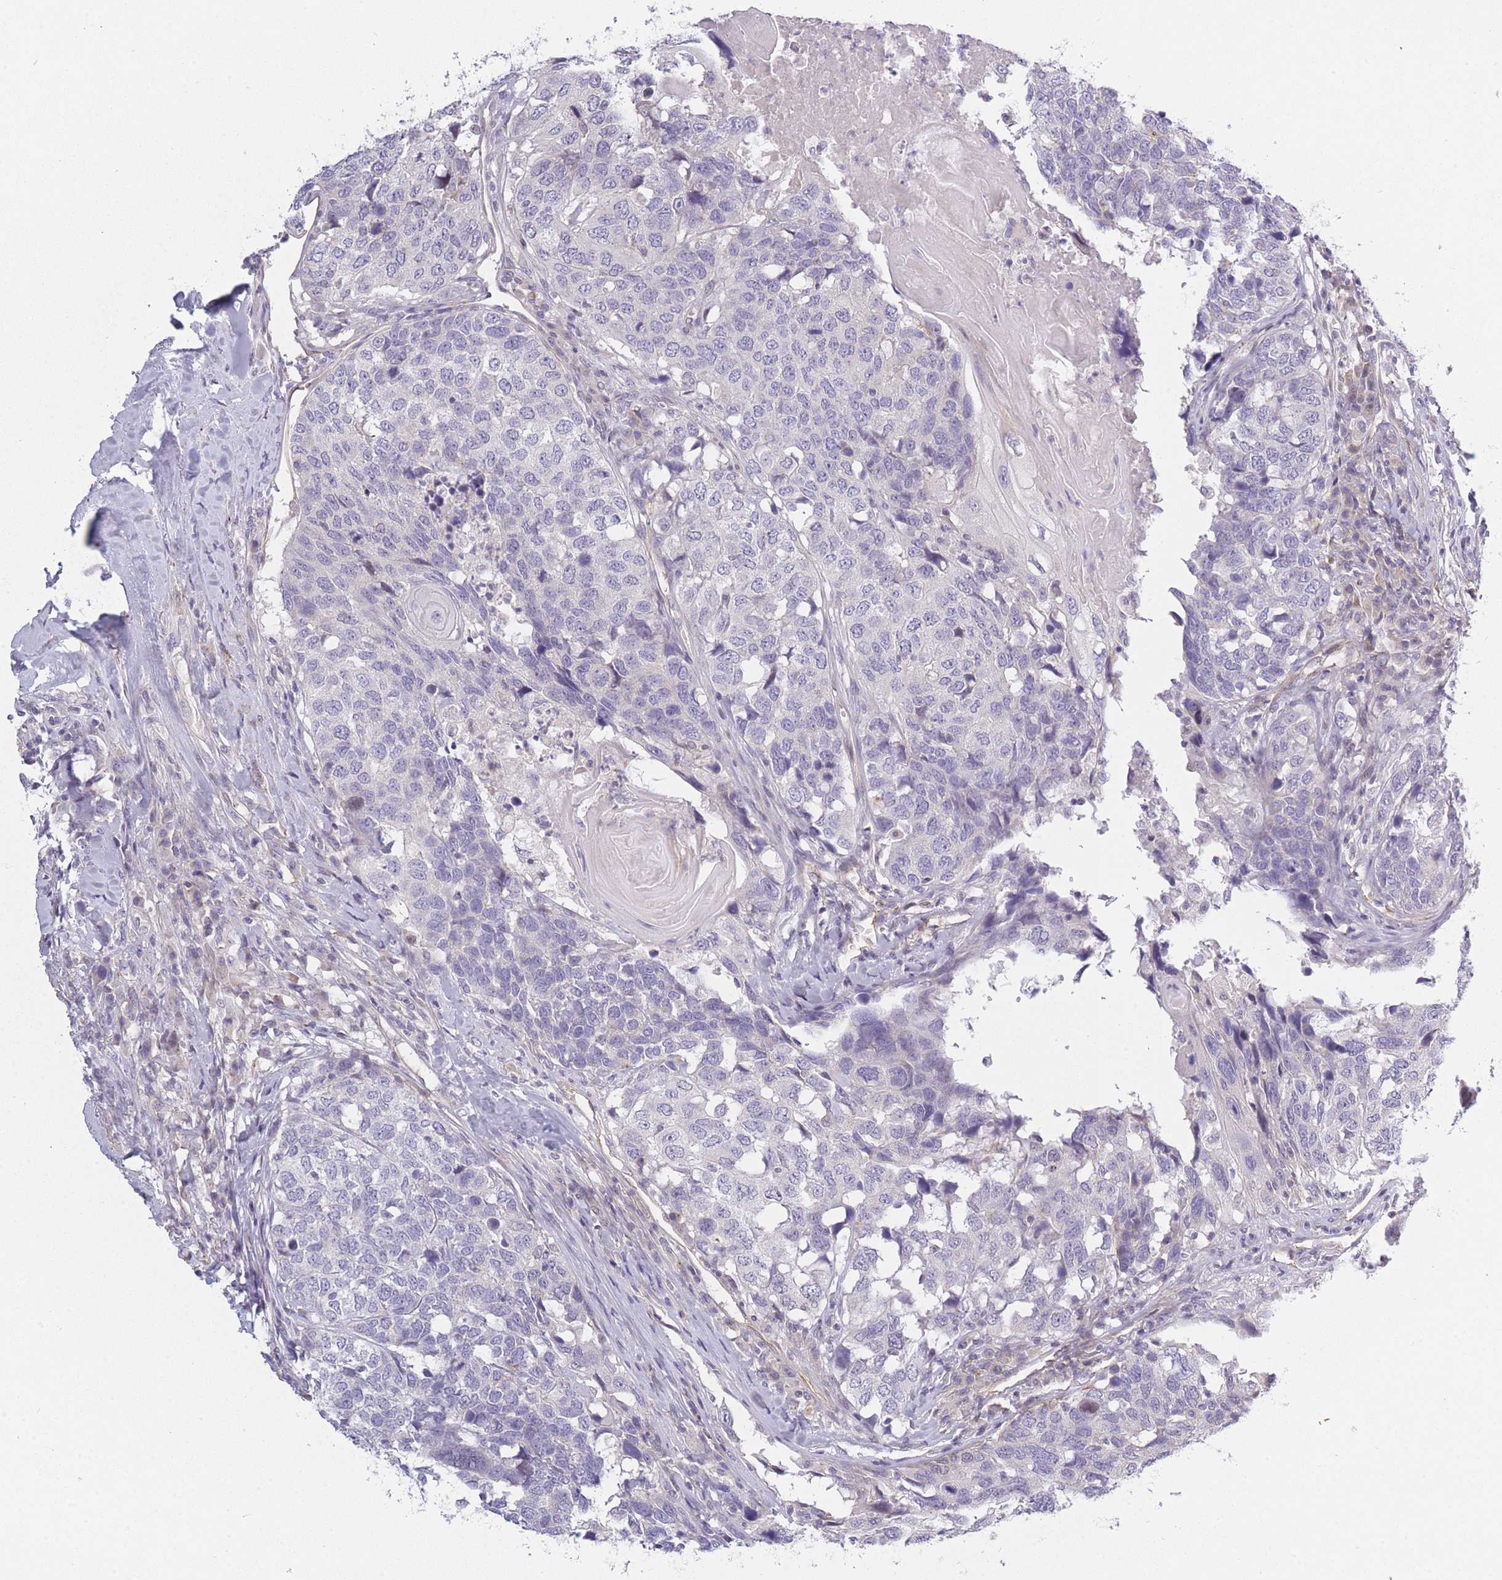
{"staining": {"intensity": "negative", "quantity": "none", "location": "none"}, "tissue": "head and neck cancer", "cell_type": "Tumor cells", "image_type": "cancer", "snomed": [{"axis": "morphology", "description": "Squamous cell carcinoma, NOS"}, {"axis": "topography", "description": "Head-Neck"}], "caption": "This is an immunohistochemistry photomicrograph of head and neck cancer (squamous cell carcinoma). There is no staining in tumor cells.", "gene": "SLC7A6", "patient": {"sex": "male", "age": 66}}